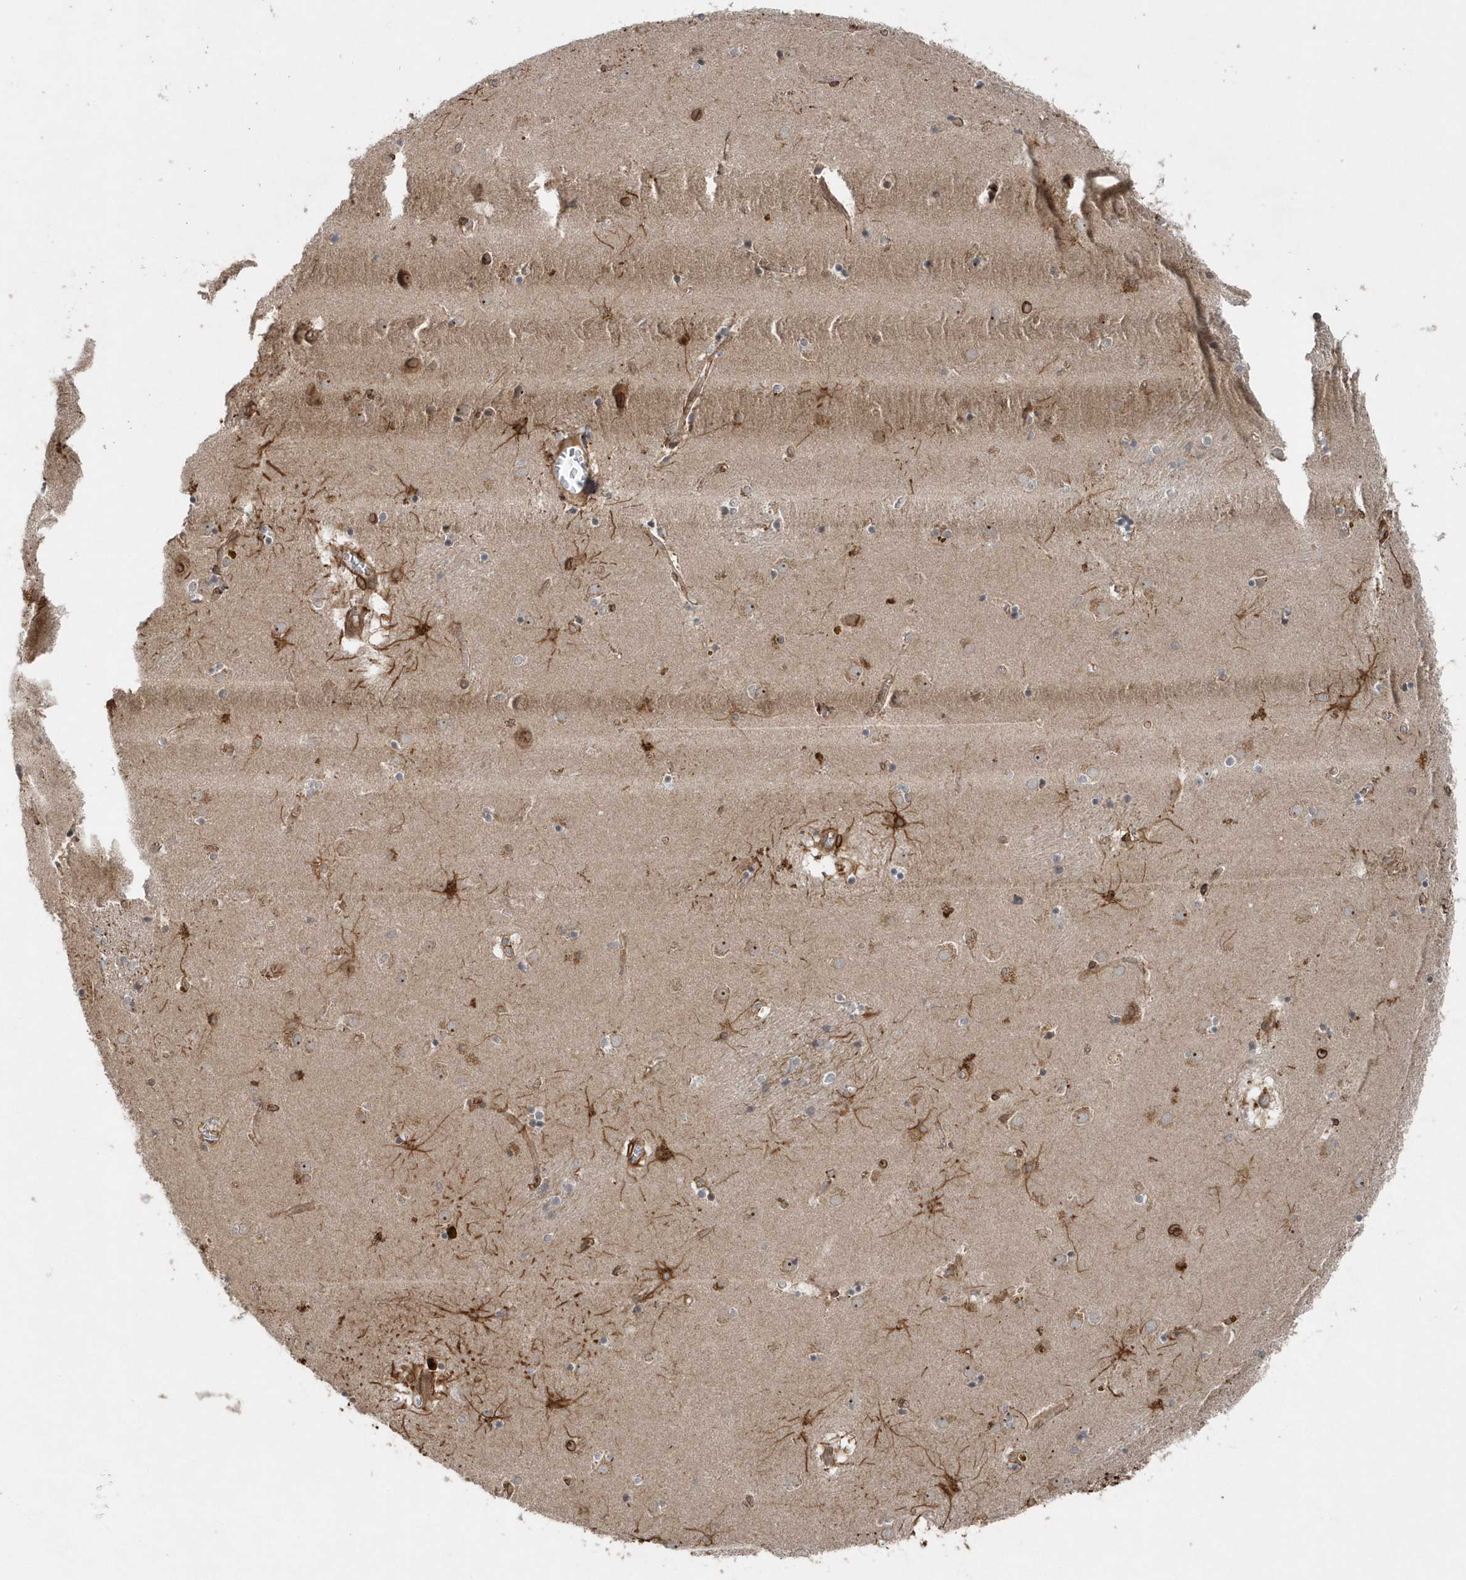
{"staining": {"intensity": "moderate", "quantity": "<25%", "location": "cytoplasmic/membranous"}, "tissue": "caudate", "cell_type": "Glial cells", "image_type": "normal", "snomed": [{"axis": "morphology", "description": "Normal tissue, NOS"}, {"axis": "topography", "description": "Lateral ventricle wall"}], "caption": "Immunohistochemistry micrograph of normal human caudate stained for a protein (brown), which displays low levels of moderate cytoplasmic/membranous expression in approximately <25% of glial cells.", "gene": "MCC", "patient": {"sex": "male", "age": 70}}